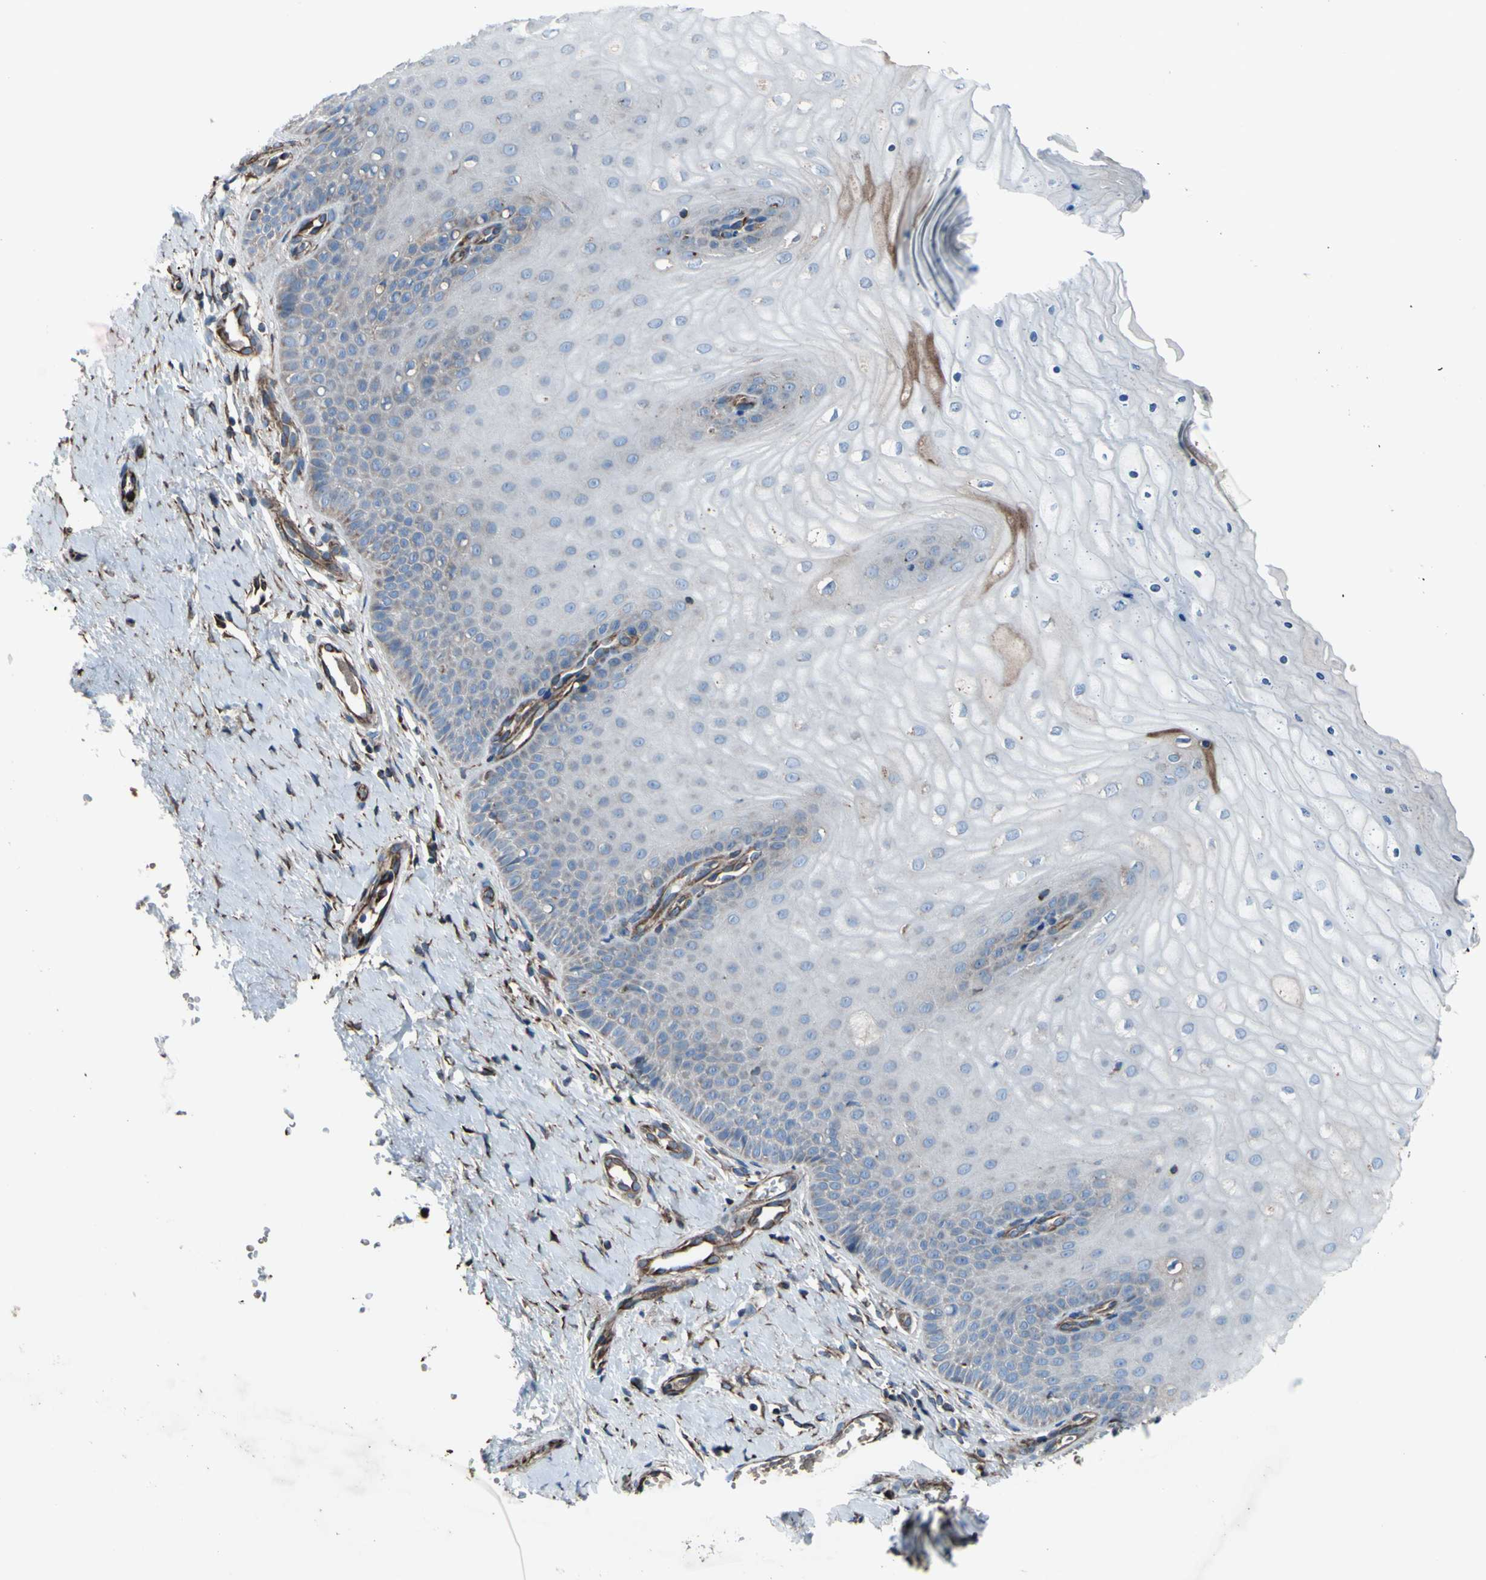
{"staining": {"intensity": "weak", "quantity": ">75%", "location": "cytoplasmic/membranous"}, "tissue": "cervix", "cell_type": "Glandular cells", "image_type": "normal", "snomed": [{"axis": "morphology", "description": "Normal tissue, NOS"}, {"axis": "topography", "description": "Cervix"}], "caption": "Immunohistochemistry staining of unremarkable cervix, which displays low levels of weak cytoplasmic/membranous staining in approximately >75% of glandular cells indicating weak cytoplasmic/membranous protein expression. The staining was performed using DAB (brown) for protein detection and nuclei were counterstained in hematoxylin (blue).", "gene": "EMC7", "patient": {"sex": "female", "age": 55}}